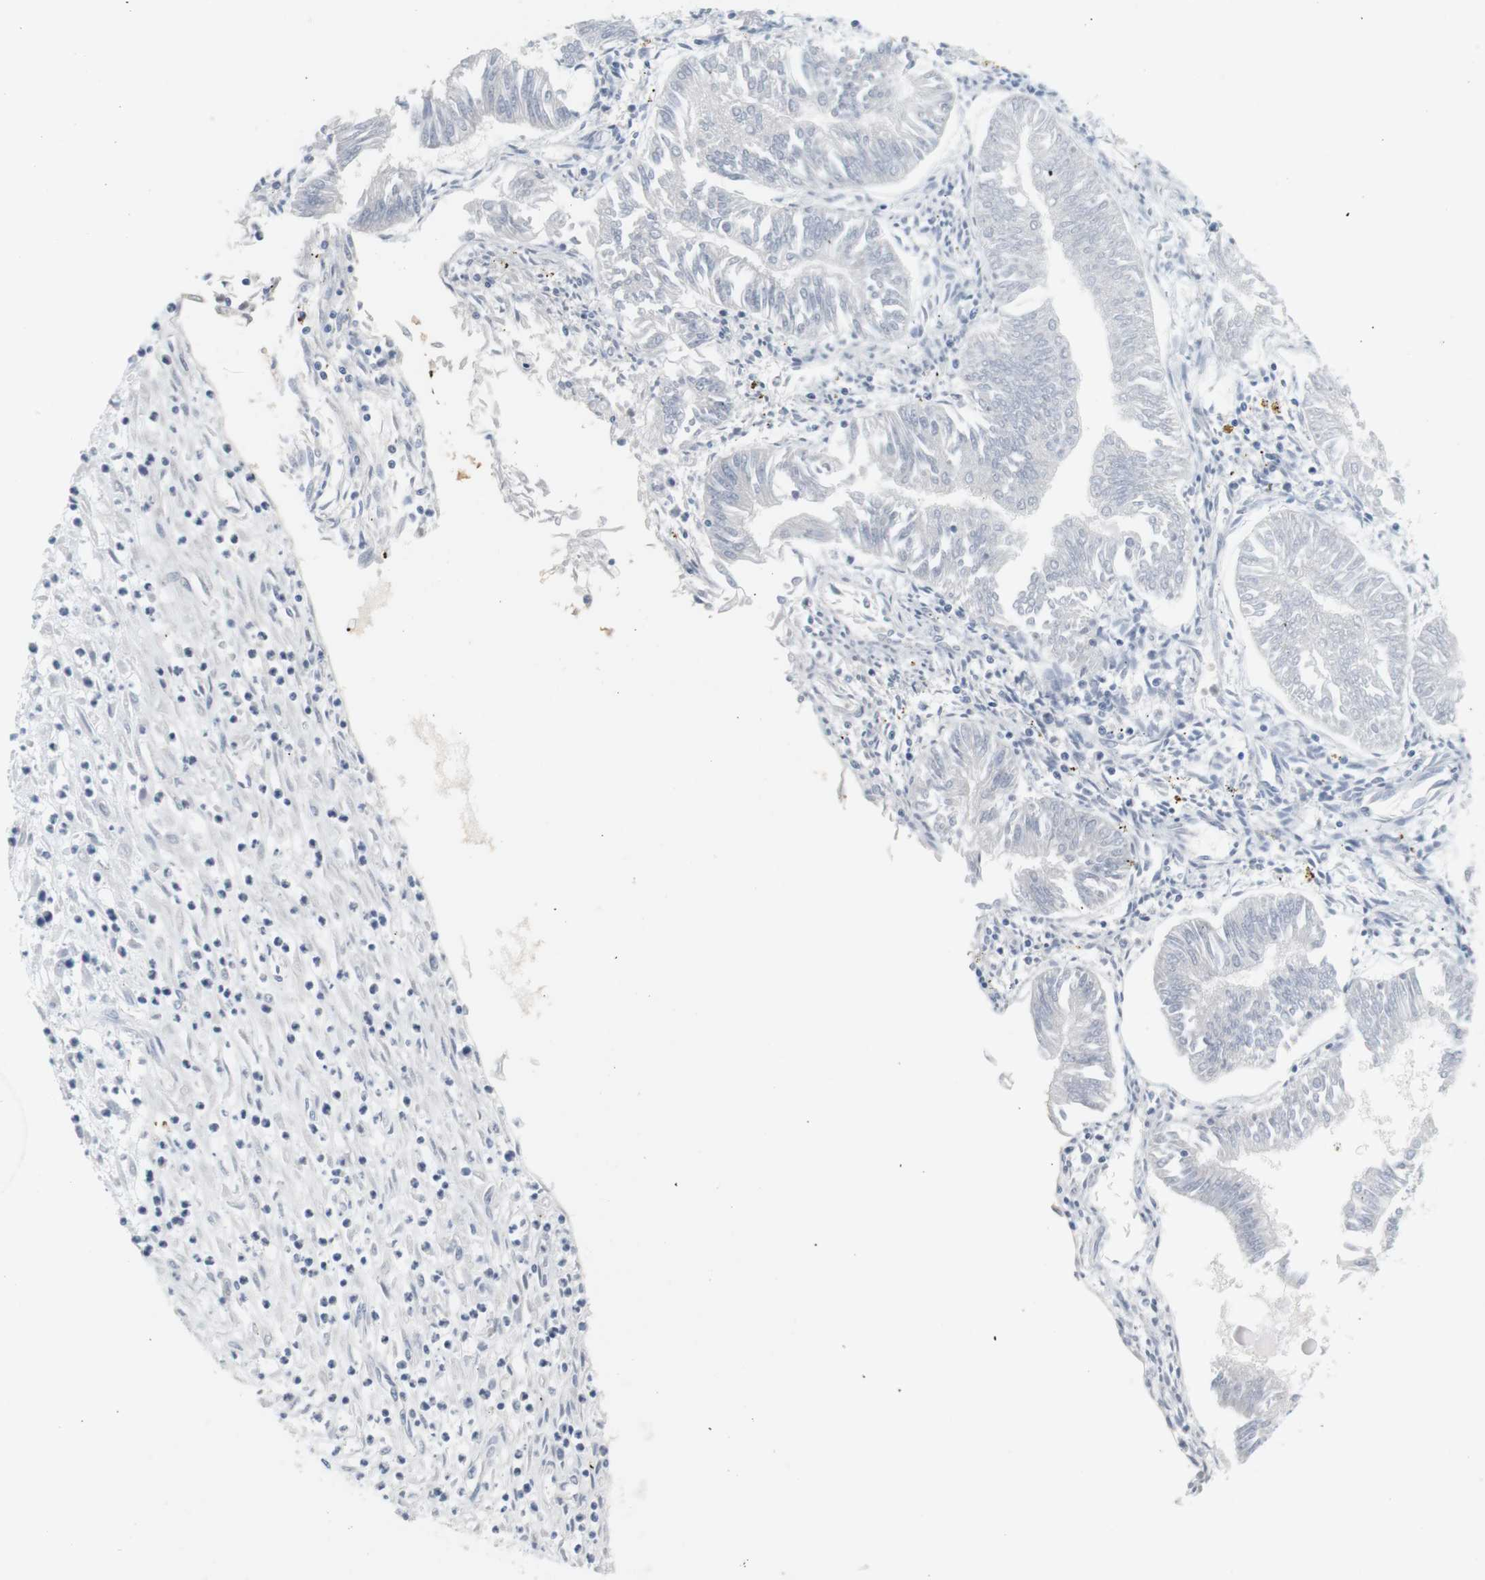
{"staining": {"intensity": "negative", "quantity": "none", "location": "none"}, "tissue": "endometrial cancer", "cell_type": "Tumor cells", "image_type": "cancer", "snomed": [{"axis": "morphology", "description": "Adenocarcinoma, NOS"}, {"axis": "topography", "description": "Endometrium"}], "caption": "DAB immunohistochemical staining of endometrial cancer shows no significant positivity in tumor cells.", "gene": "OPRM1", "patient": {"sex": "female", "age": 53}}